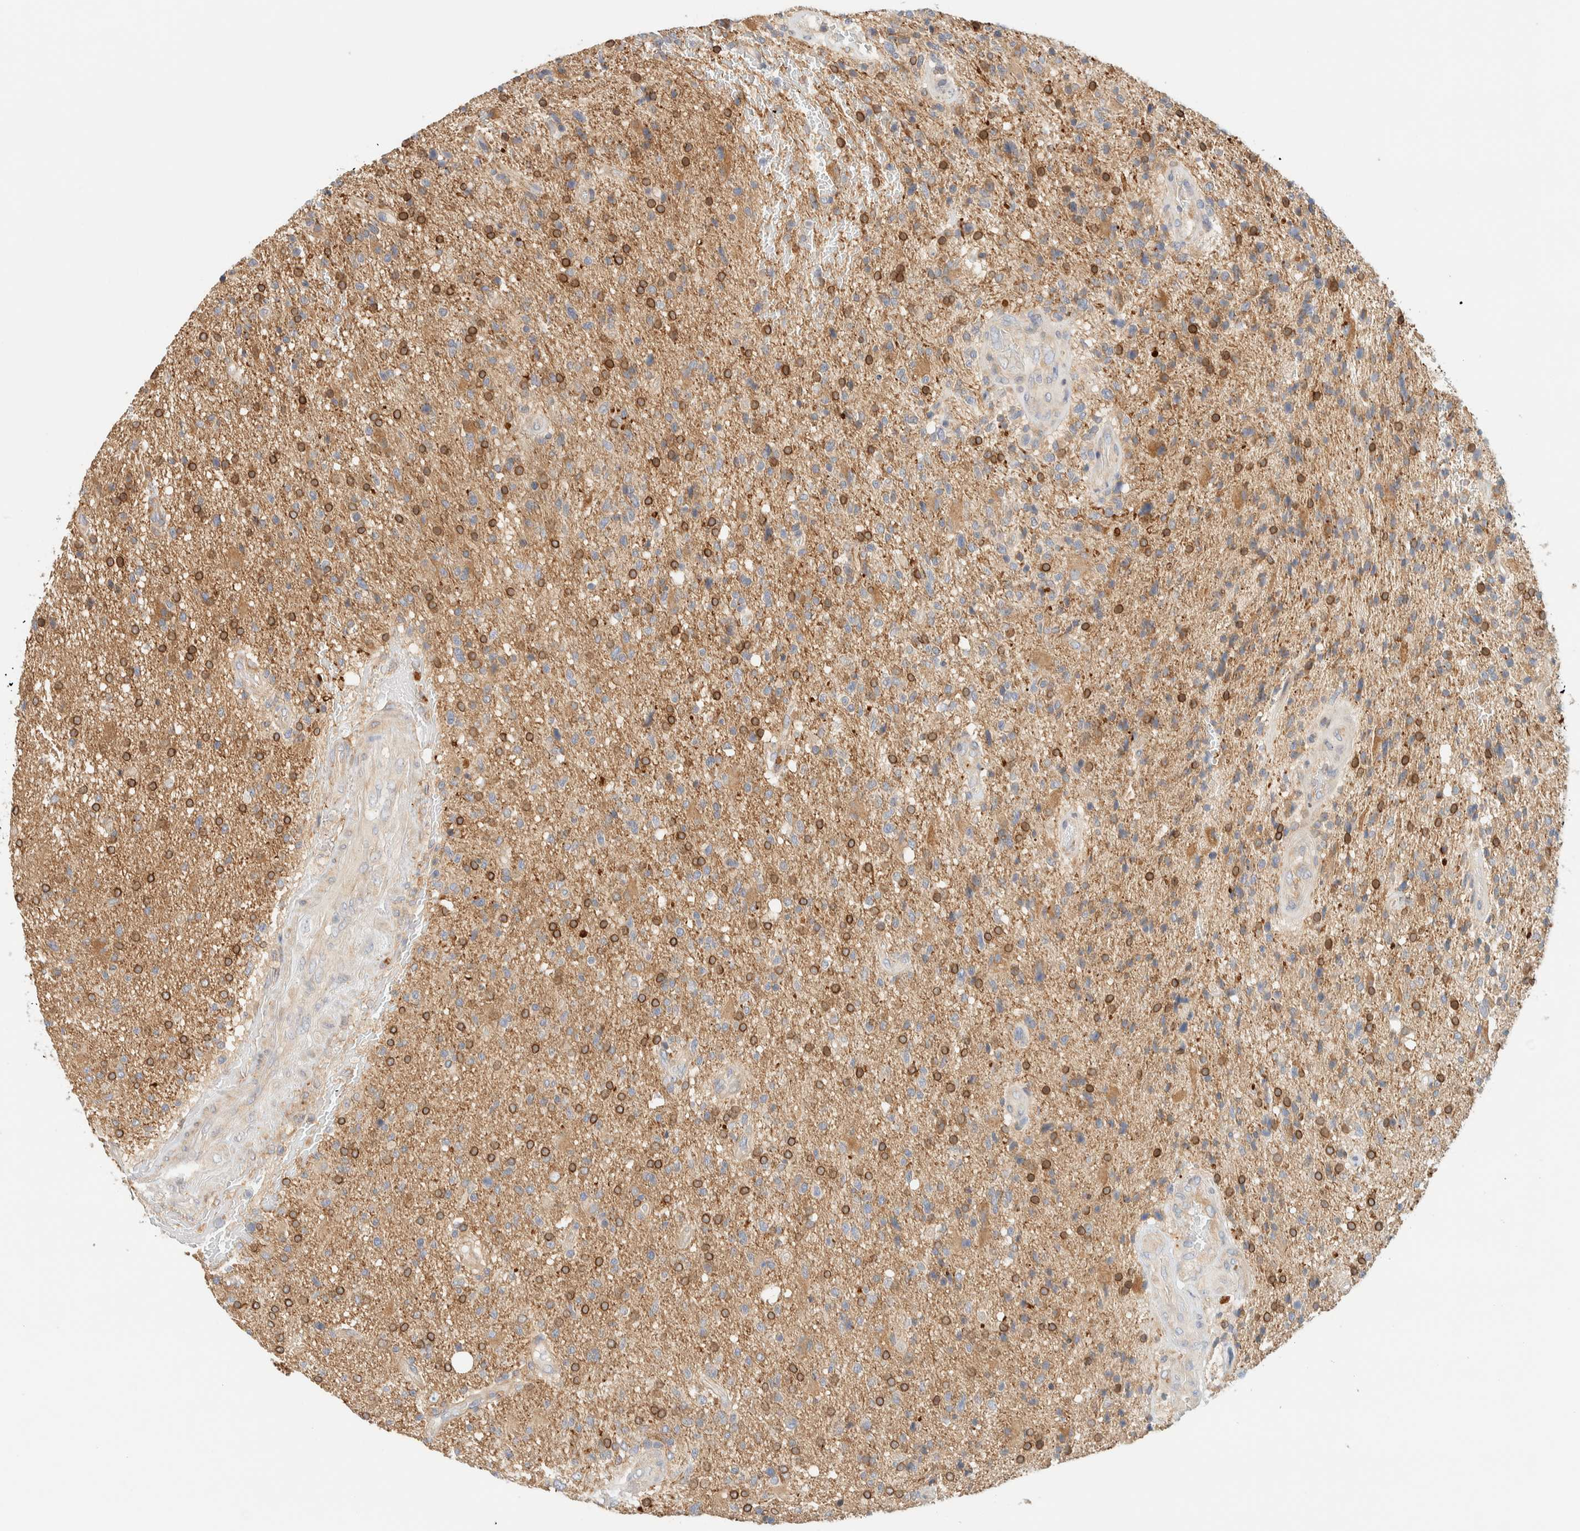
{"staining": {"intensity": "moderate", "quantity": ">75%", "location": "cytoplasmic/membranous"}, "tissue": "glioma", "cell_type": "Tumor cells", "image_type": "cancer", "snomed": [{"axis": "morphology", "description": "Glioma, malignant, High grade"}, {"axis": "topography", "description": "Brain"}], "caption": "High-power microscopy captured an immunohistochemistry (IHC) image of glioma, revealing moderate cytoplasmic/membranous expression in about >75% of tumor cells.", "gene": "NT5C", "patient": {"sex": "male", "age": 72}}